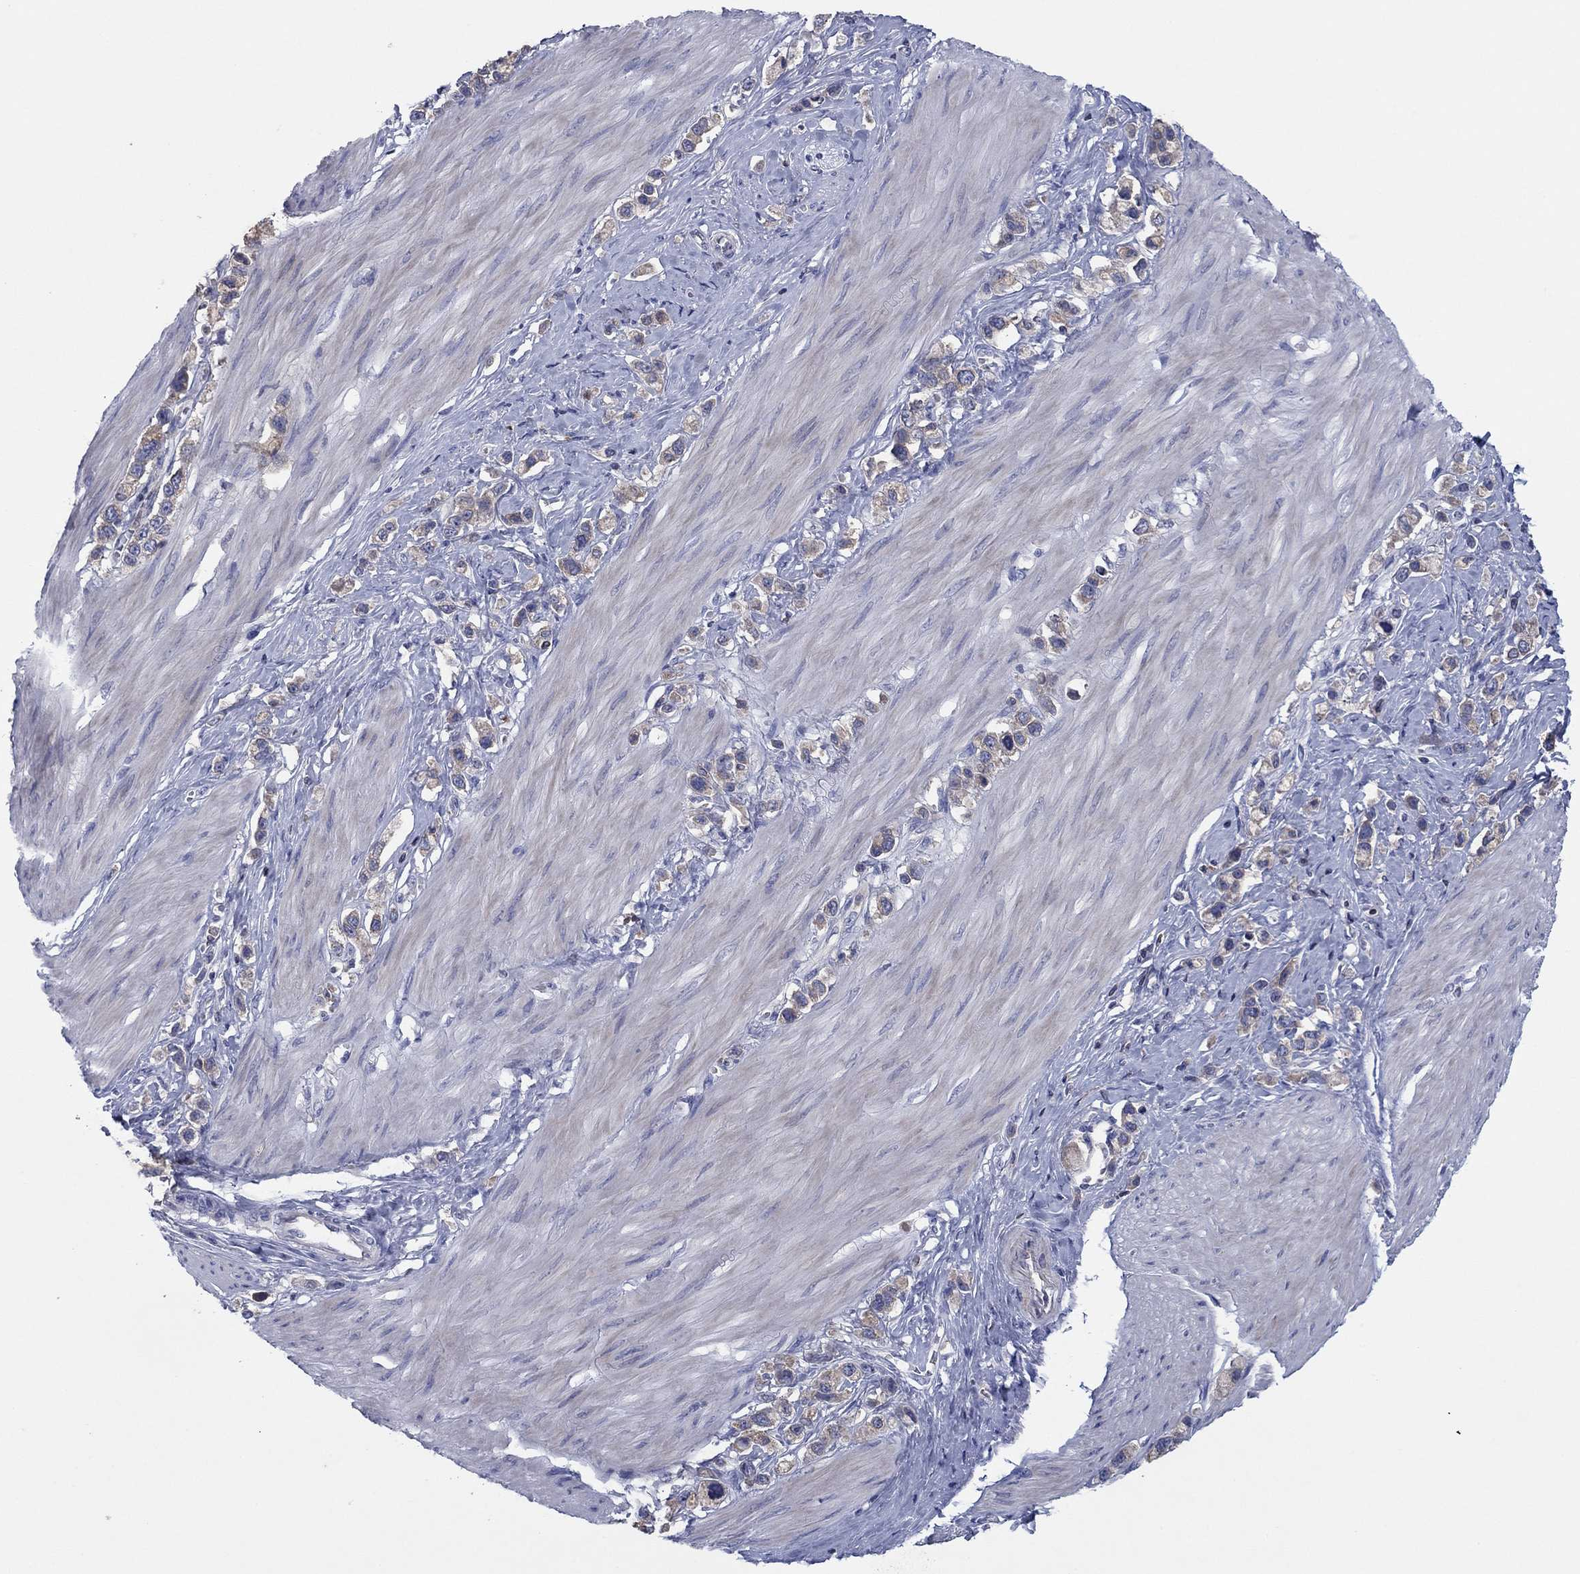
{"staining": {"intensity": "weak", "quantity": ">75%", "location": "cytoplasmic/membranous"}, "tissue": "stomach cancer", "cell_type": "Tumor cells", "image_type": "cancer", "snomed": [{"axis": "morphology", "description": "Normal tissue, NOS"}, {"axis": "morphology", "description": "Adenocarcinoma, NOS"}, {"axis": "morphology", "description": "Adenocarcinoma, High grade"}, {"axis": "topography", "description": "Stomach, upper"}, {"axis": "topography", "description": "Stomach"}], "caption": "Tumor cells demonstrate low levels of weak cytoplasmic/membranous expression in about >75% of cells in stomach adenocarcinoma. (DAB IHC with brightfield microscopy, high magnification).", "gene": "PVR", "patient": {"sex": "female", "age": 65}}